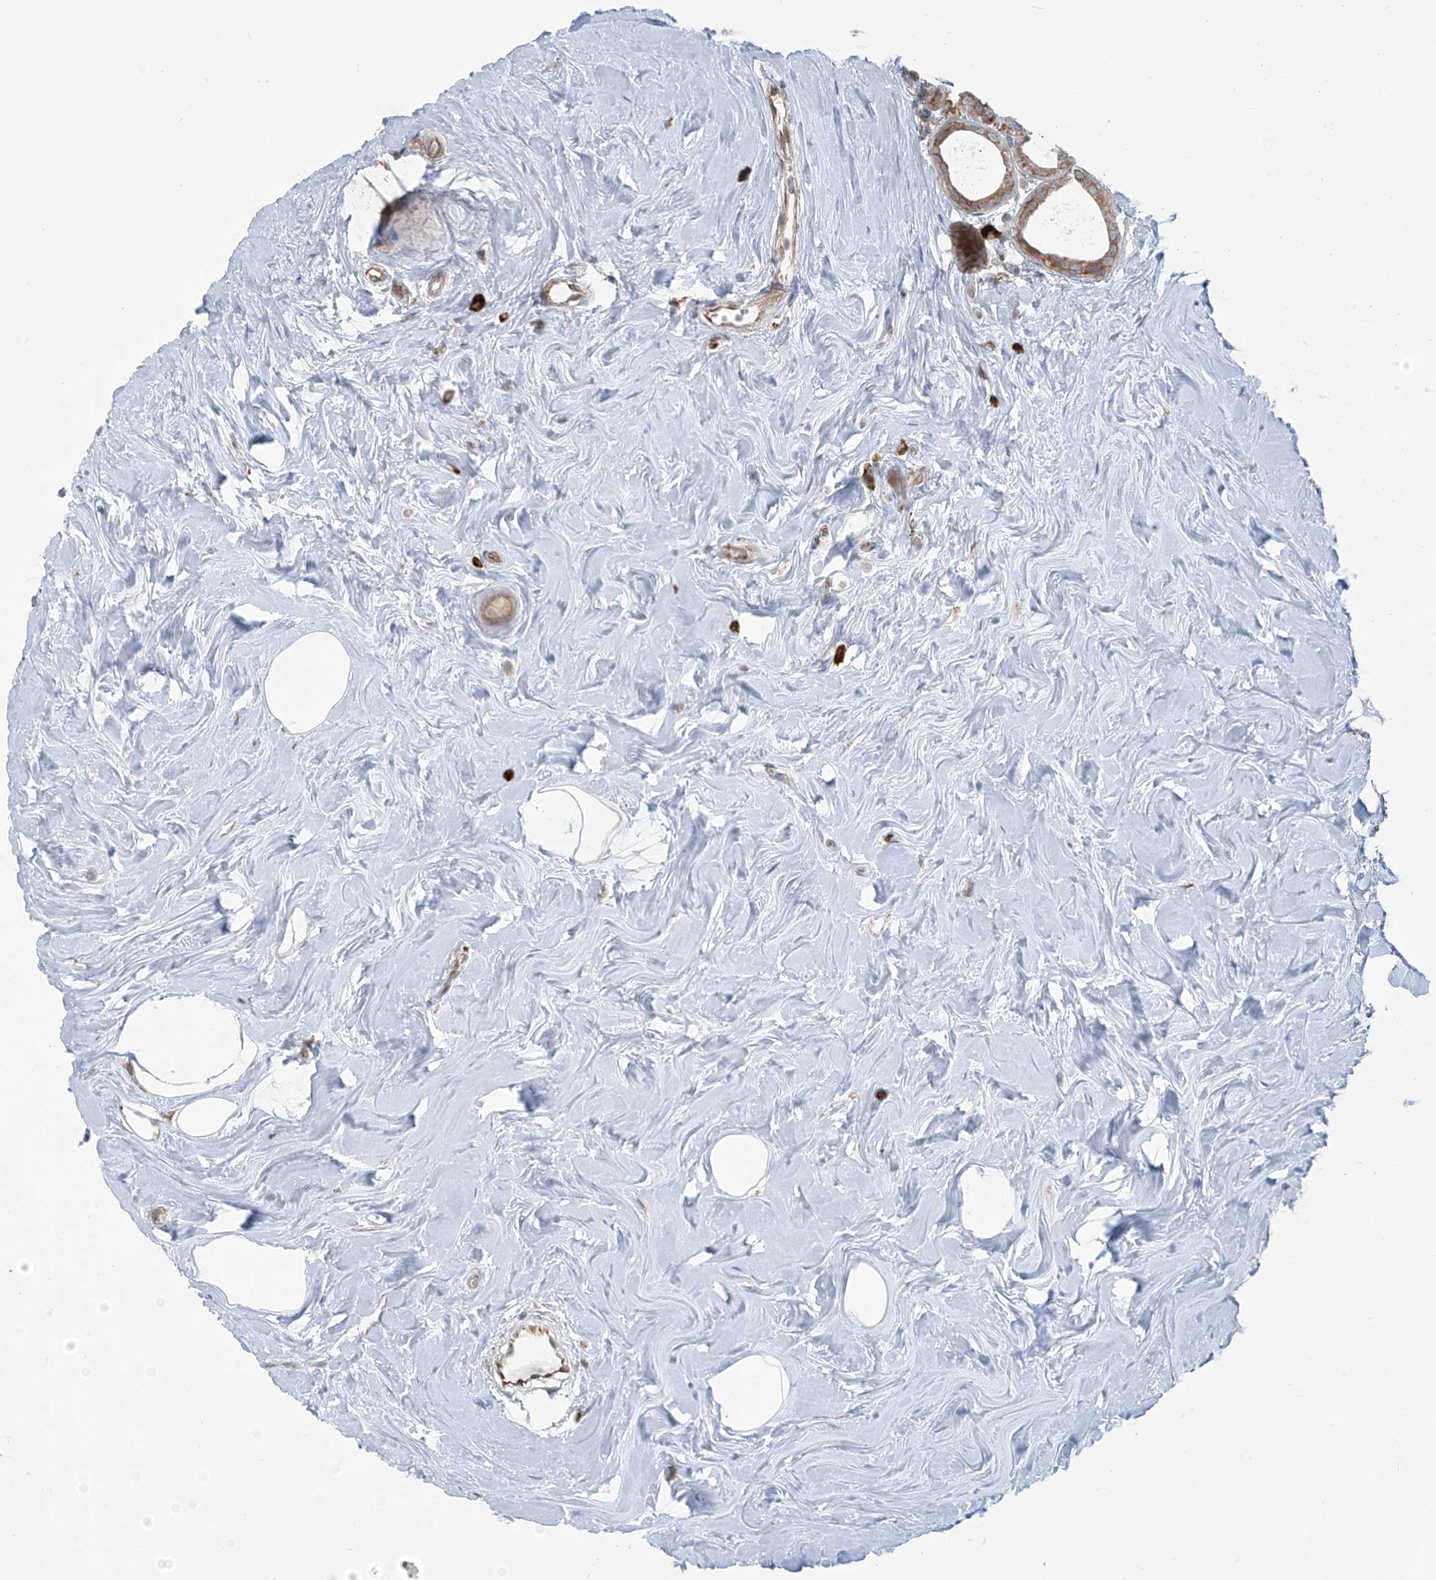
{"staining": {"intensity": "moderate", "quantity": ">75%", "location": "cytoplasmic/membranous"}, "tissue": "breast cancer", "cell_type": "Tumor cells", "image_type": "cancer", "snomed": [{"axis": "morphology", "description": "Lobular carcinoma"}, {"axis": "topography", "description": "Breast"}], "caption": "Approximately >75% of tumor cells in human breast cancer show moderate cytoplasmic/membranous protein positivity as visualized by brown immunohistochemical staining.", "gene": "KATNIP", "patient": {"sex": "female", "age": 47}}